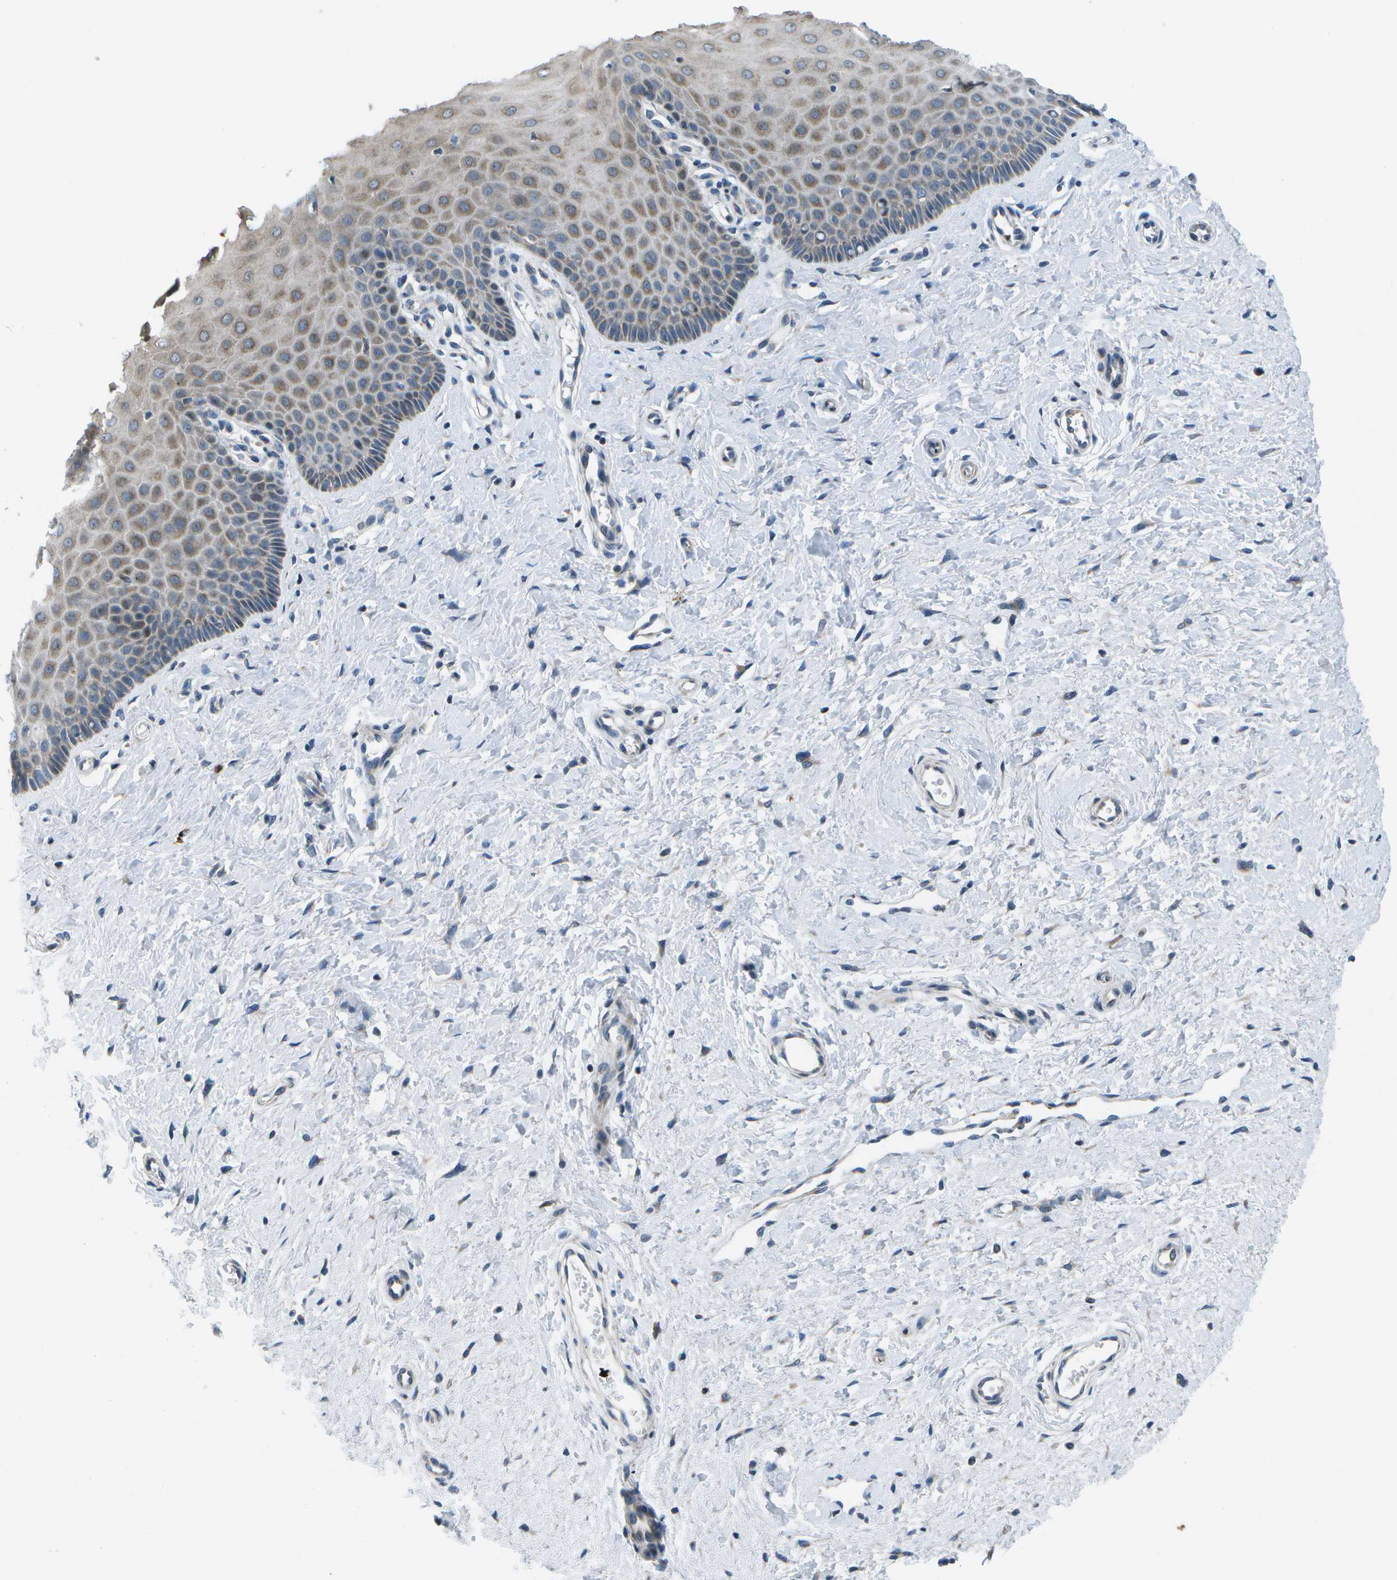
{"staining": {"intensity": "moderate", "quantity": ">75%", "location": "cytoplasmic/membranous"}, "tissue": "cervix", "cell_type": "Glandular cells", "image_type": "normal", "snomed": [{"axis": "morphology", "description": "Normal tissue, NOS"}, {"axis": "topography", "description": "Cervix"}], "caption": "High-magnification brightfield microscopy of normal cervix stained with DAB (brown) and counterstained with hematoxylin (blue). glandular cells exhibit moderate cytoplasmic/membranous staining is identified in about>75% of cells. (Stains: DAB in brown, nuclei in blue, Microscopy: brightfield microscopy at high magnification).", "gene": "GALNT15", "patient": {"sex": "female", "age": 55}}